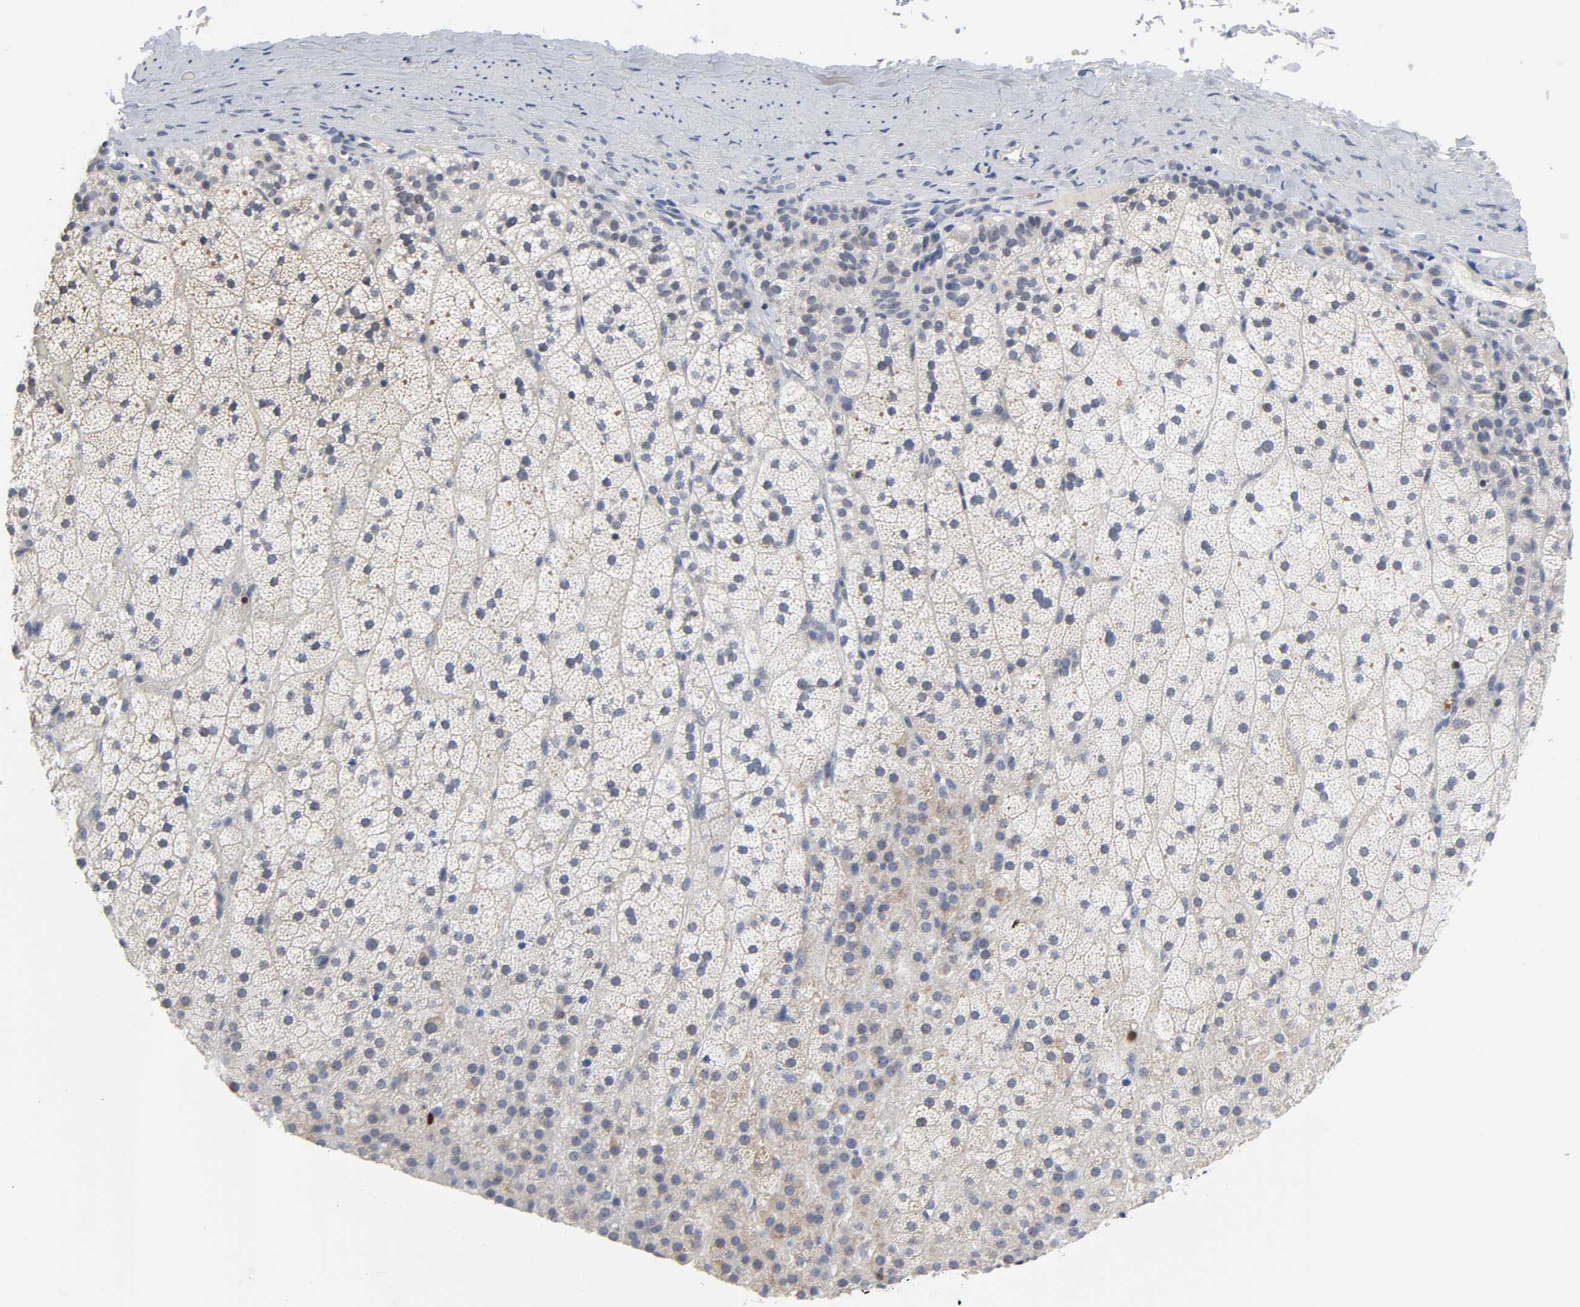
{"staining": {"intensity": "weak", "quantity": ">75%", "location": "cytoplasmic/membranous"}, "tissue": "adrenal gland", "cell_type": "Glandular cells", "image_type": "normal", "snomed": [{"axis": "morphology", "description": "Normal tissue, NOS"}, {"axis": "topography", "description": "Adrenal gland"}], "caption": "Immunohistochemistry histopathology image of benign adrenal gland: adrenal gland stained using immunohistochemistry demonstrates low levels of weak protein expression localized specifically in the cytoplasmic/membranous of glandular cells, appearing as a cytoplasmic/membranous brown color.", "gene": "WEE1", "patient": {"sex": "male", "age": 35}}